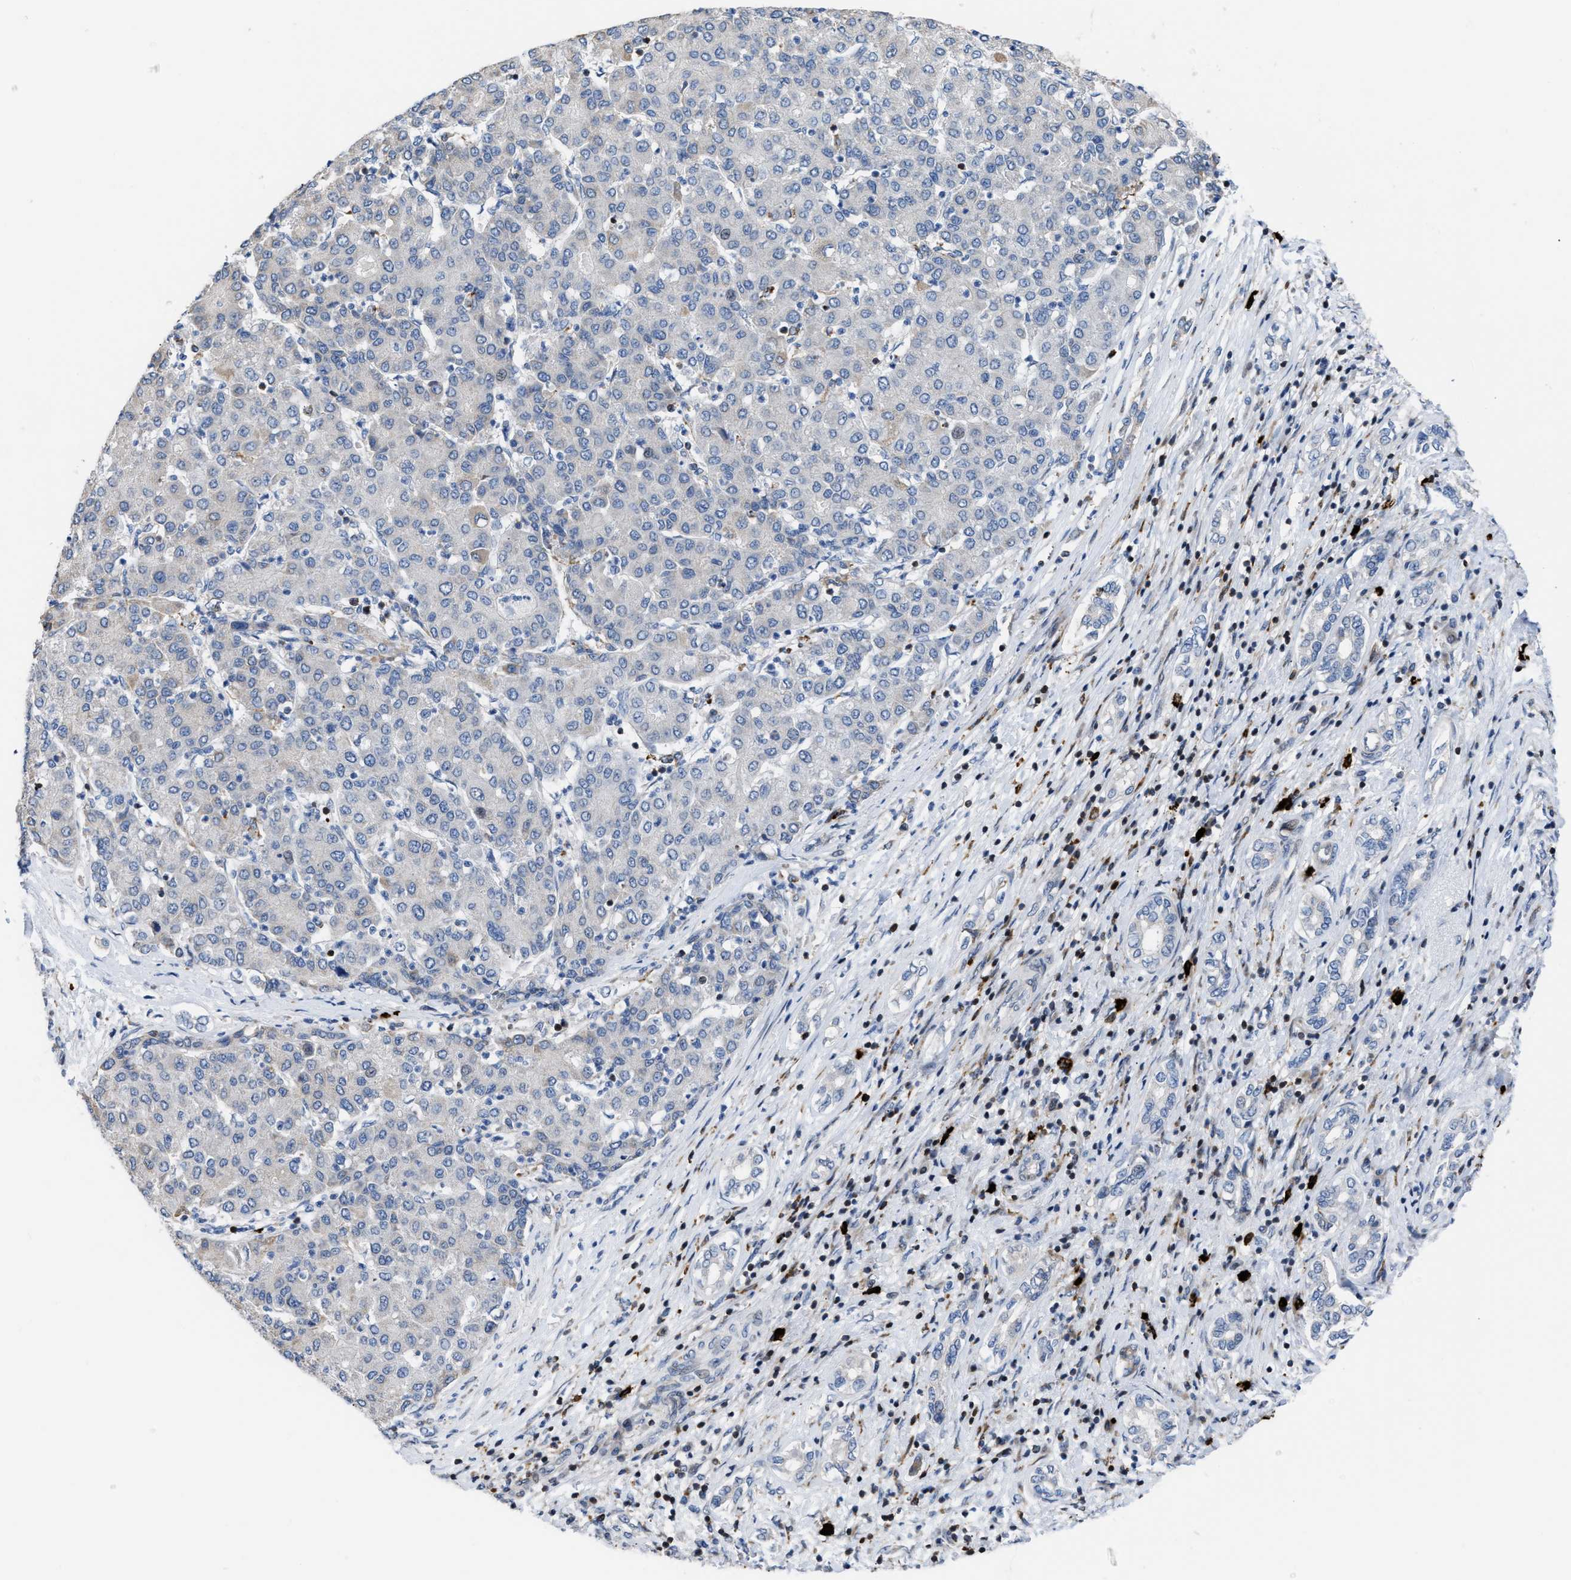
{"staining": {"intensity": "negative", "quantity": "none", "location": "none"}, "tissue": "liver cancer", "cell_type": "Tumor cells", "image_type": "cancer", "snomed": [{"axis": "morphology", "description": "Carcinoma, Hepatocellular, NOS"}, {"axis": "topography", "description": "Liver"}], "caption": "Immunohistochemistry of human hepatocellular carcinoma (liver) displays no positivity in tumor cells. The staining was performed using DAB to visualize the protein expression in brown, while the nuclei were stained in blue with hematoxylin (Magnification: 20x).", "gene": "ATP9A", "patient": {"sex": "male", "age": 65}}